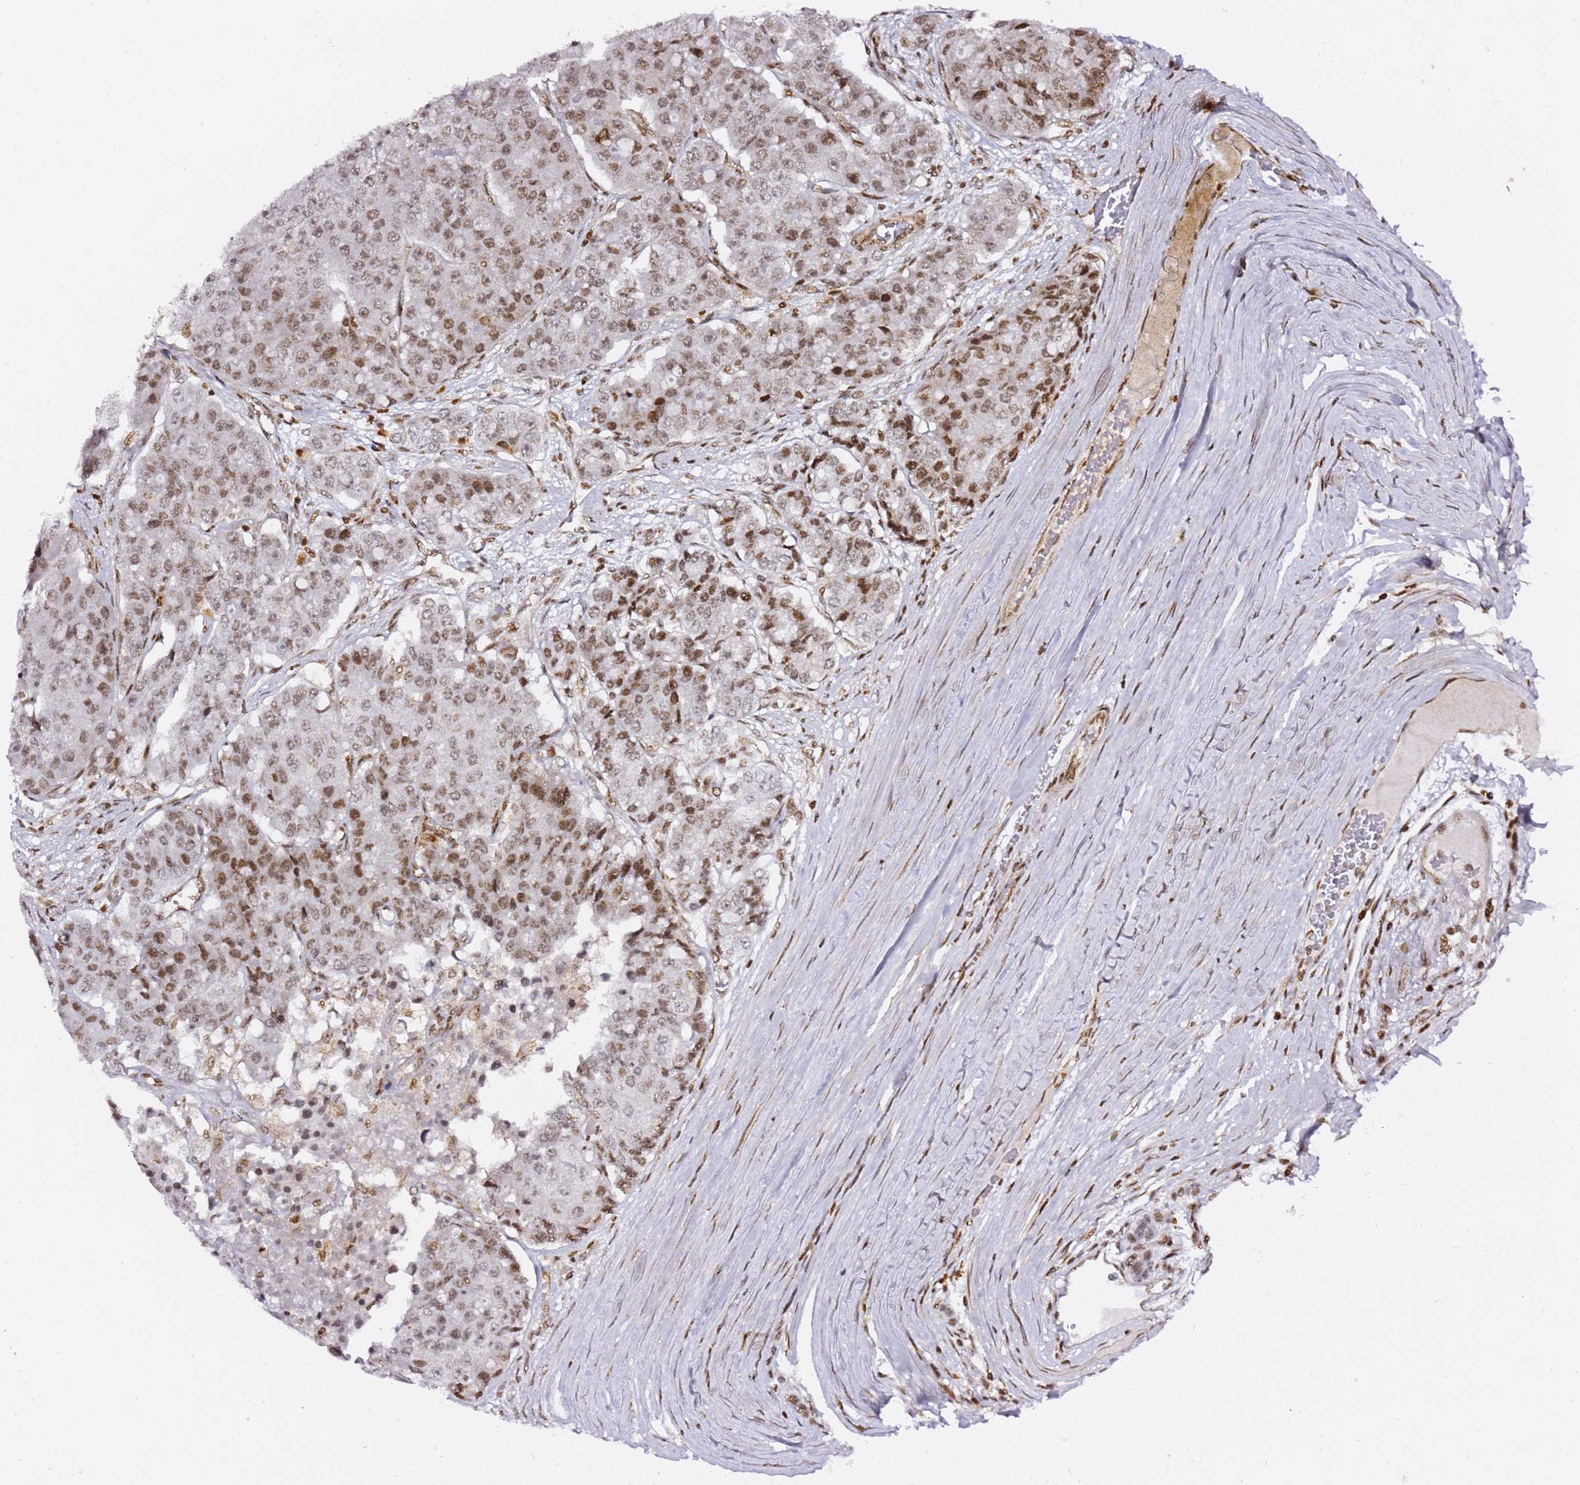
{"staining": {"intensity": "moderate", "quantity": ">75%", "location": "nuclear"}, "tissue": "pancreatic cancer", "cell_type": "Tumor cells", "image_type": "cancer", "snomed": [{"axis": "morphology", "description": "Adenocarcinoma, NOS"}, {"axis": "topography", "description": "Pancreas"}], "caption": "Human adenocarcinoma (pancreatic) stained with a brown dye displays moderate nuclear positive positivity in about >75% of tumor cells.", "gene": "GBP2", "patient": {"sex": "male", "age": 50}}